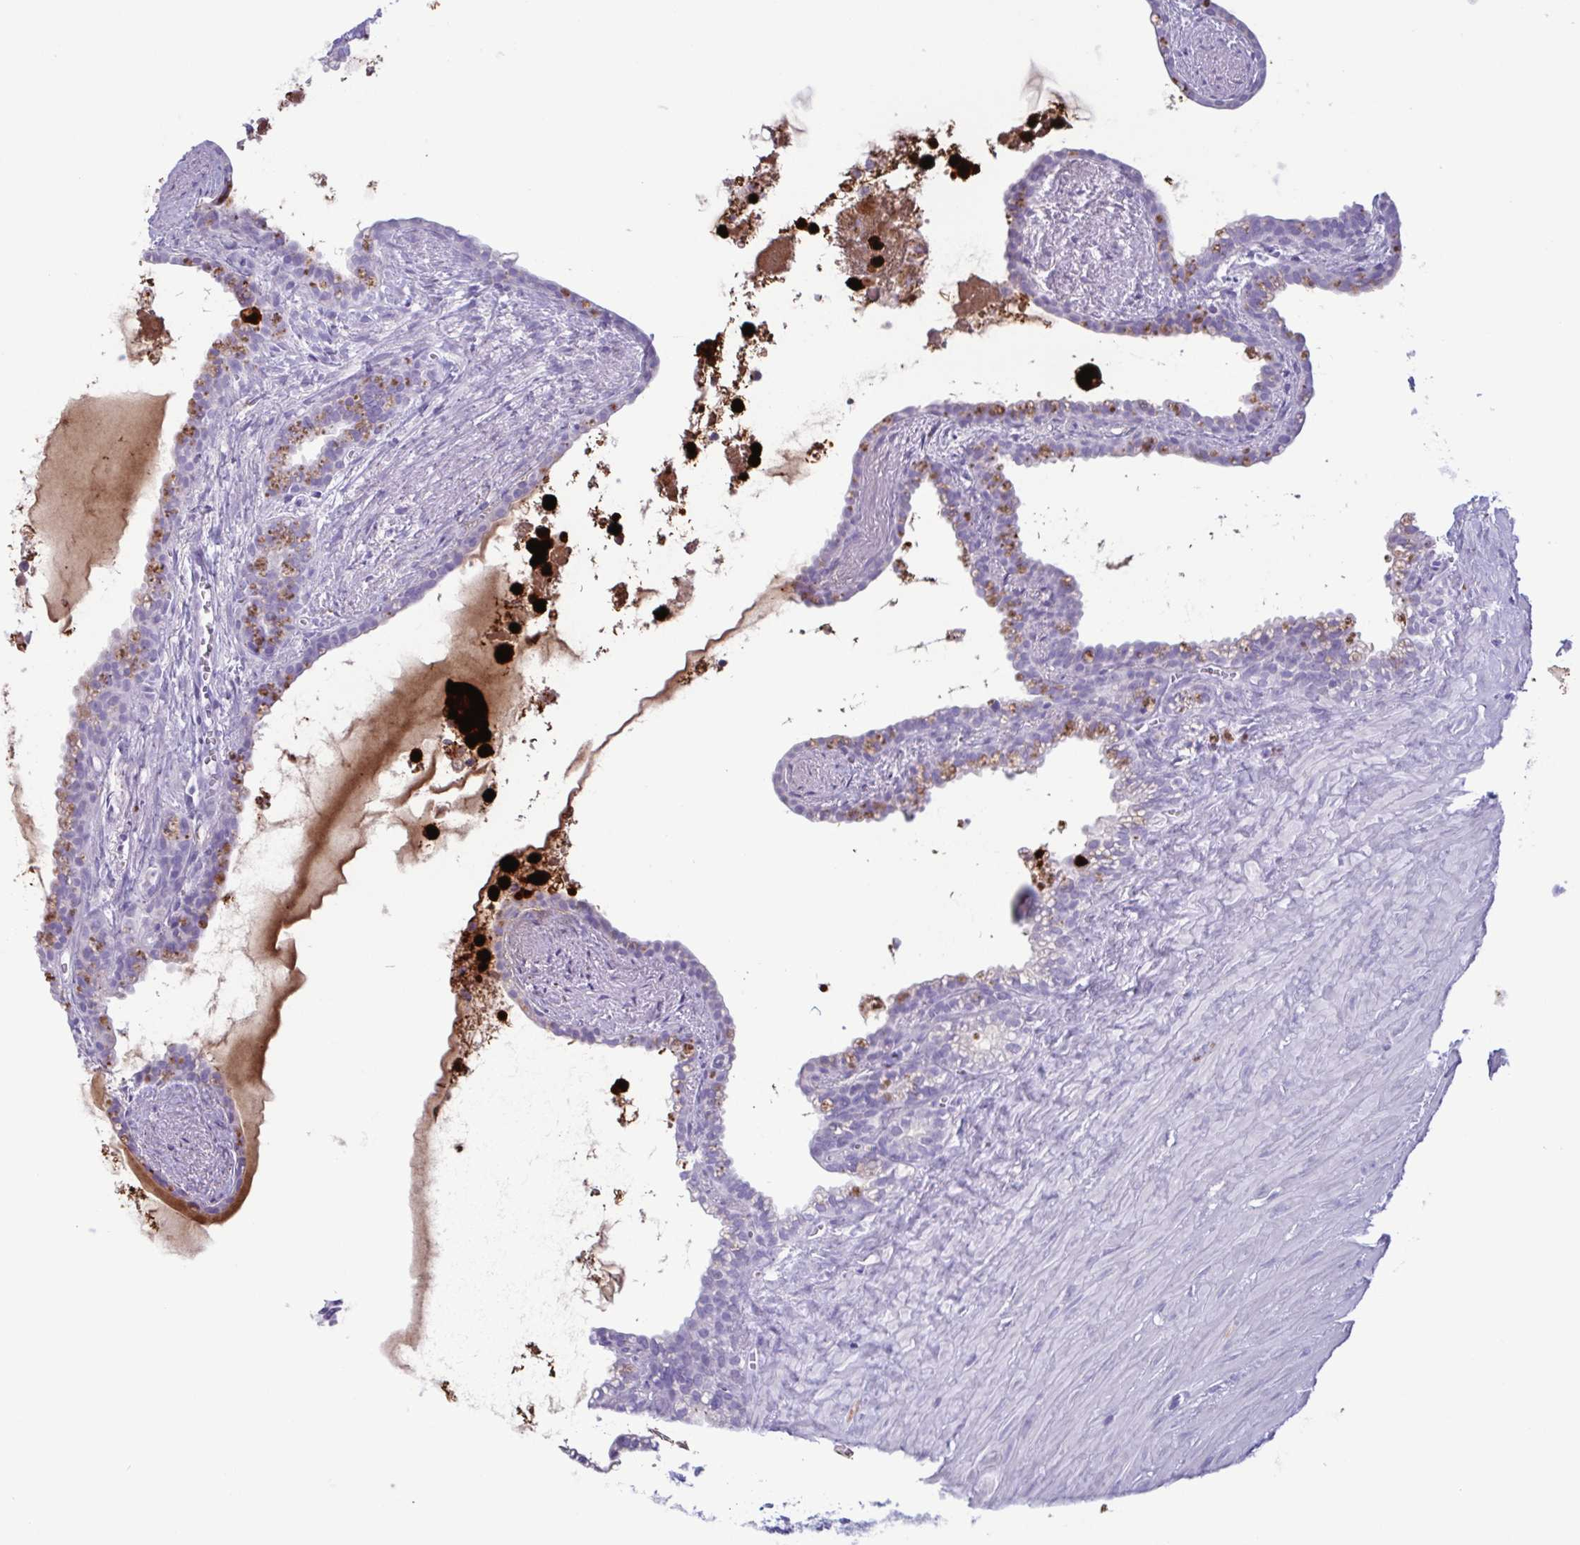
{"staining": {"intensity": "negative", "quantity": "none", "location": "none"}, "tissue": "seminal vesicle", "cell_type": "Glandular cells", "image_type": "normal", "snomed": [{"axis": "morphology", "description": "Normal tissue, NOS"}, {"axis": "topography", "description": "Seminal veicle"}], "caption": "The histopathology image demonstrates no staining of glandular cells in unremarkable seminal vesicle.", "gene": "LTF", "patient": {"sex": "male", "age": 76}}